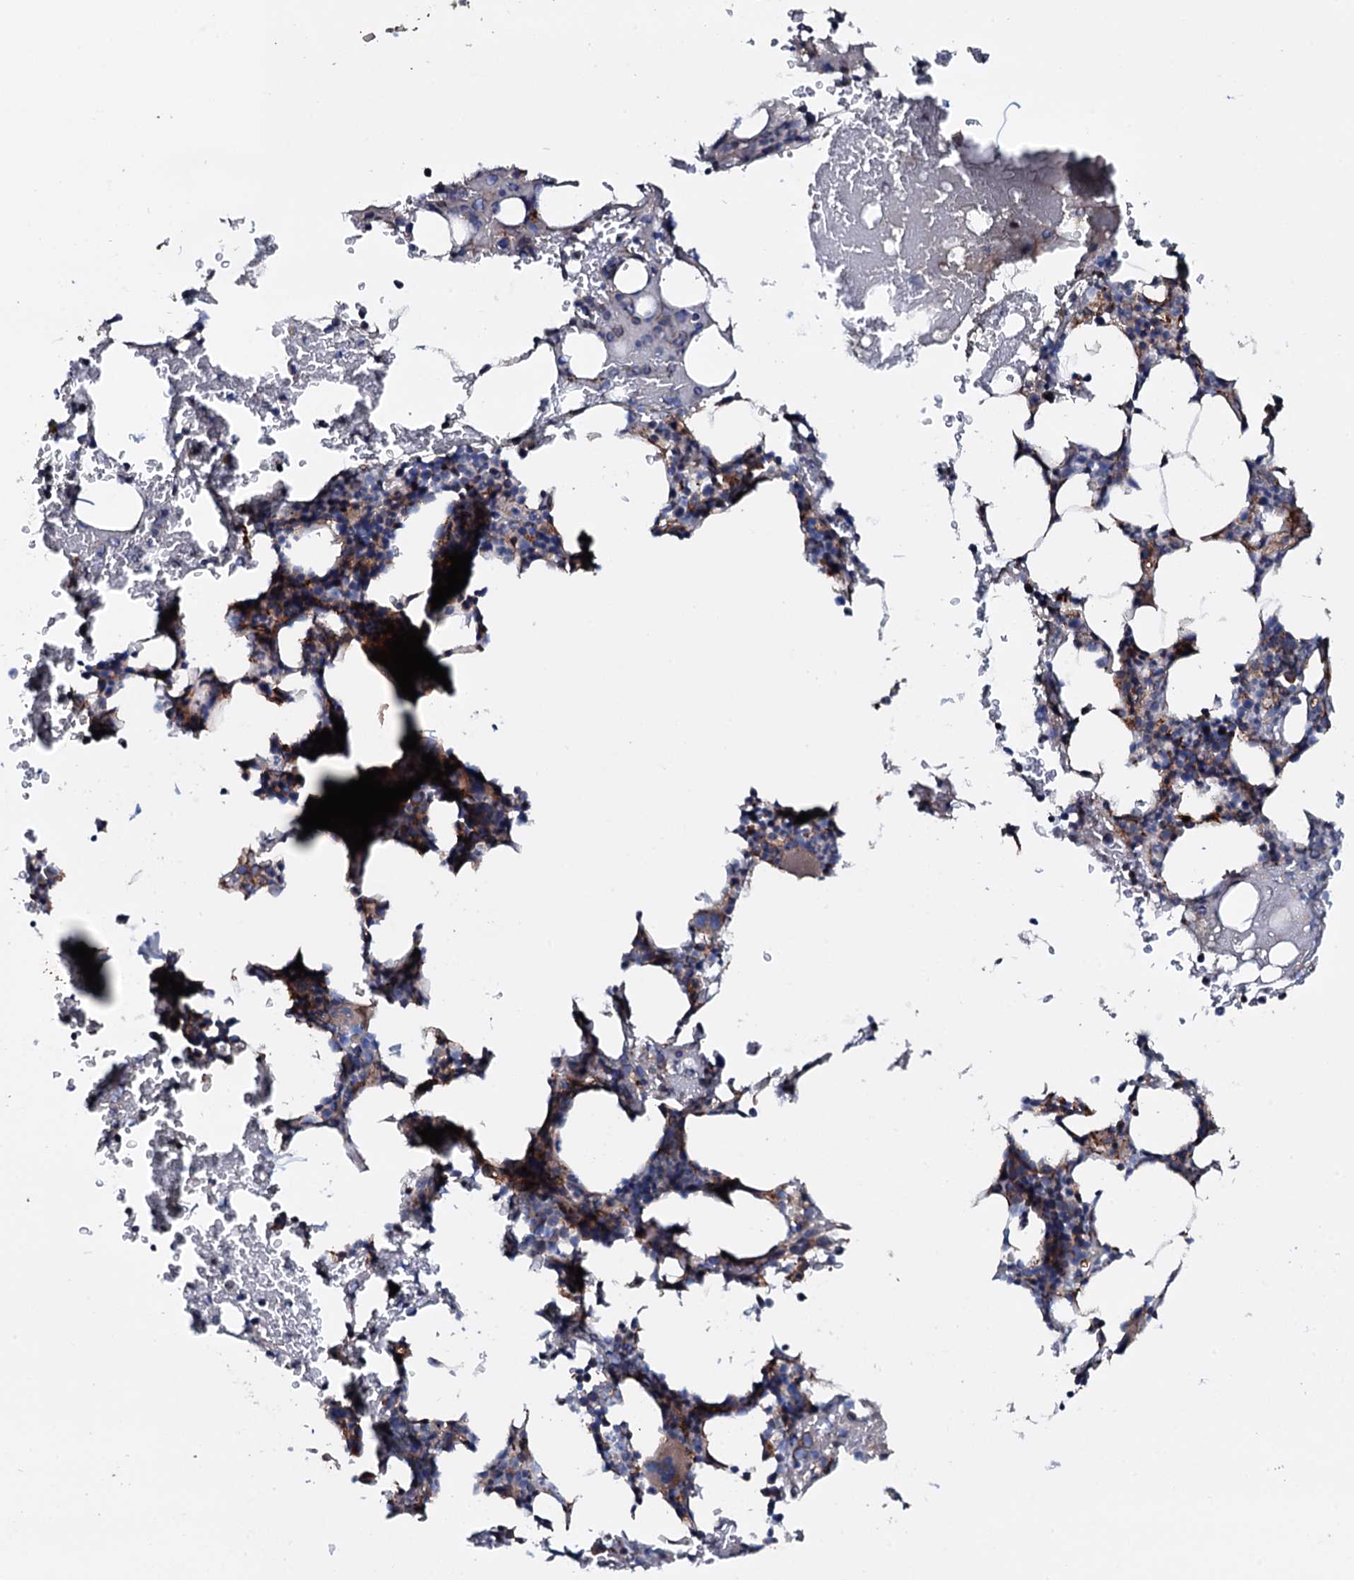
{"staining": {"intensity": "moderate", "quantity": "25%-75%", "location": "cytoplasmic/membranous"}, "tissue": "bone marrow", "cell_type": "Hematopoietic cells", "image_type": "normal", "snomed": [{"axis": "morphology", "description": "Normal tissue, NOS"}, {"axis": "morphology", "description": "Inflammation, NOS"}, {"axis": "topography", "description": "Bone marrow"}], "caption": "Immunohistochemistry (IHC) image of unremarkable bone marrow stained for a protein (brown), which shows medium levels of moderate cytoplasmic/membranous staining in approximately 25%-75% of hematopoietic cells.", "gene": "NEK1", "patient": {"sex": "male", "age": 41}}